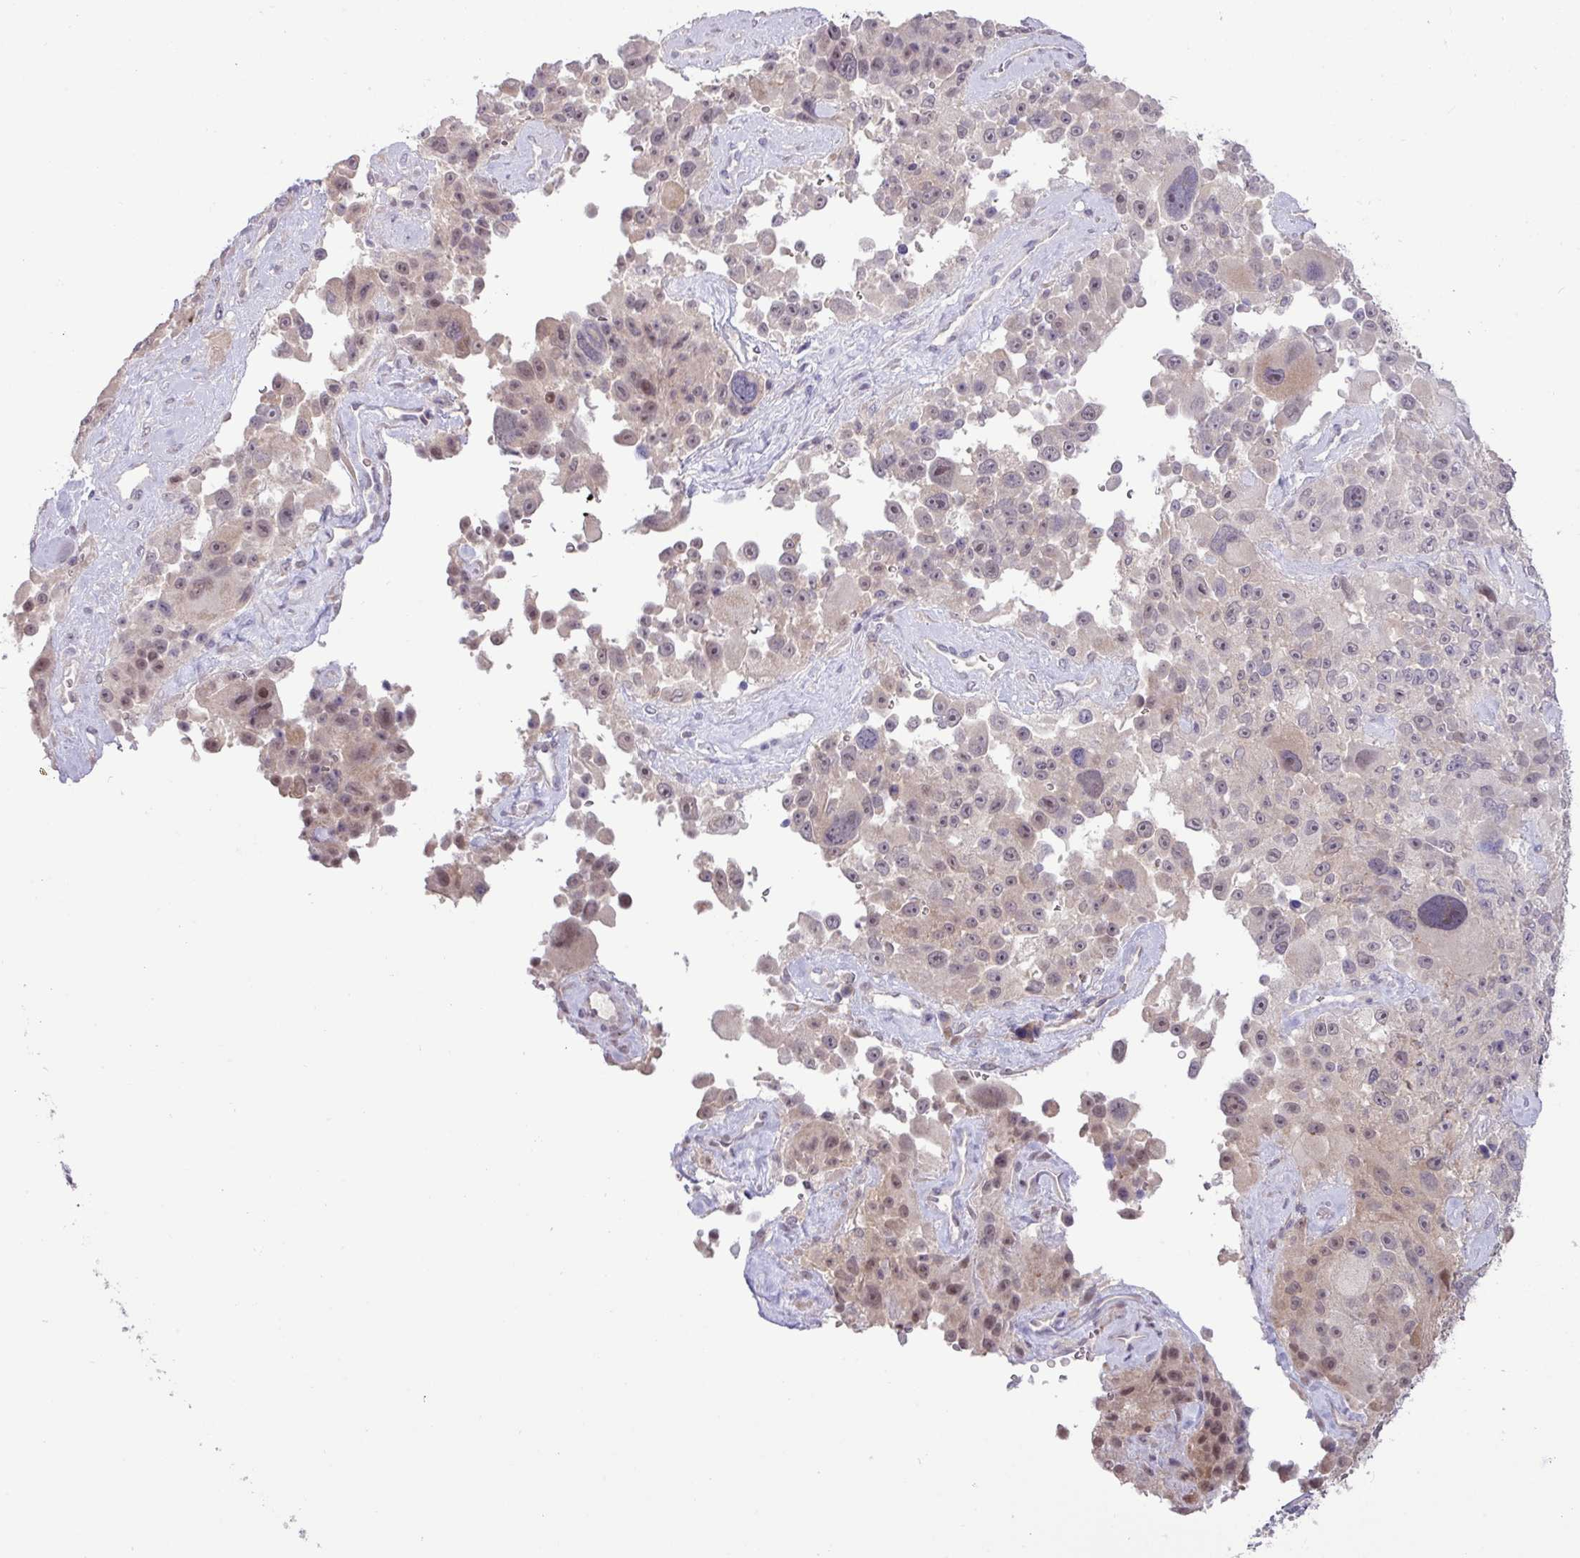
{"staining": {"intensity": "weak", "quantity": "25%-75%", "location": "nuclear"}, "tissue": "melanoma", "cell_type": "Tumor cells", "image_type": "cancer", "snomed": [{"axis": "morphology", "description": "Malignant melanoma, Metastatic site"}, {"axis": "topography", "description": "Lymph node"}], "caption": "Approximately 25%-75% of tumor cells in human malignant melanoma (metastatic site) show weak nuclear protein staining as visualized by brown immunohistochemical staining.", "gene": "RIPPLY1", "patient": {"sex": "male", "age": 62}}